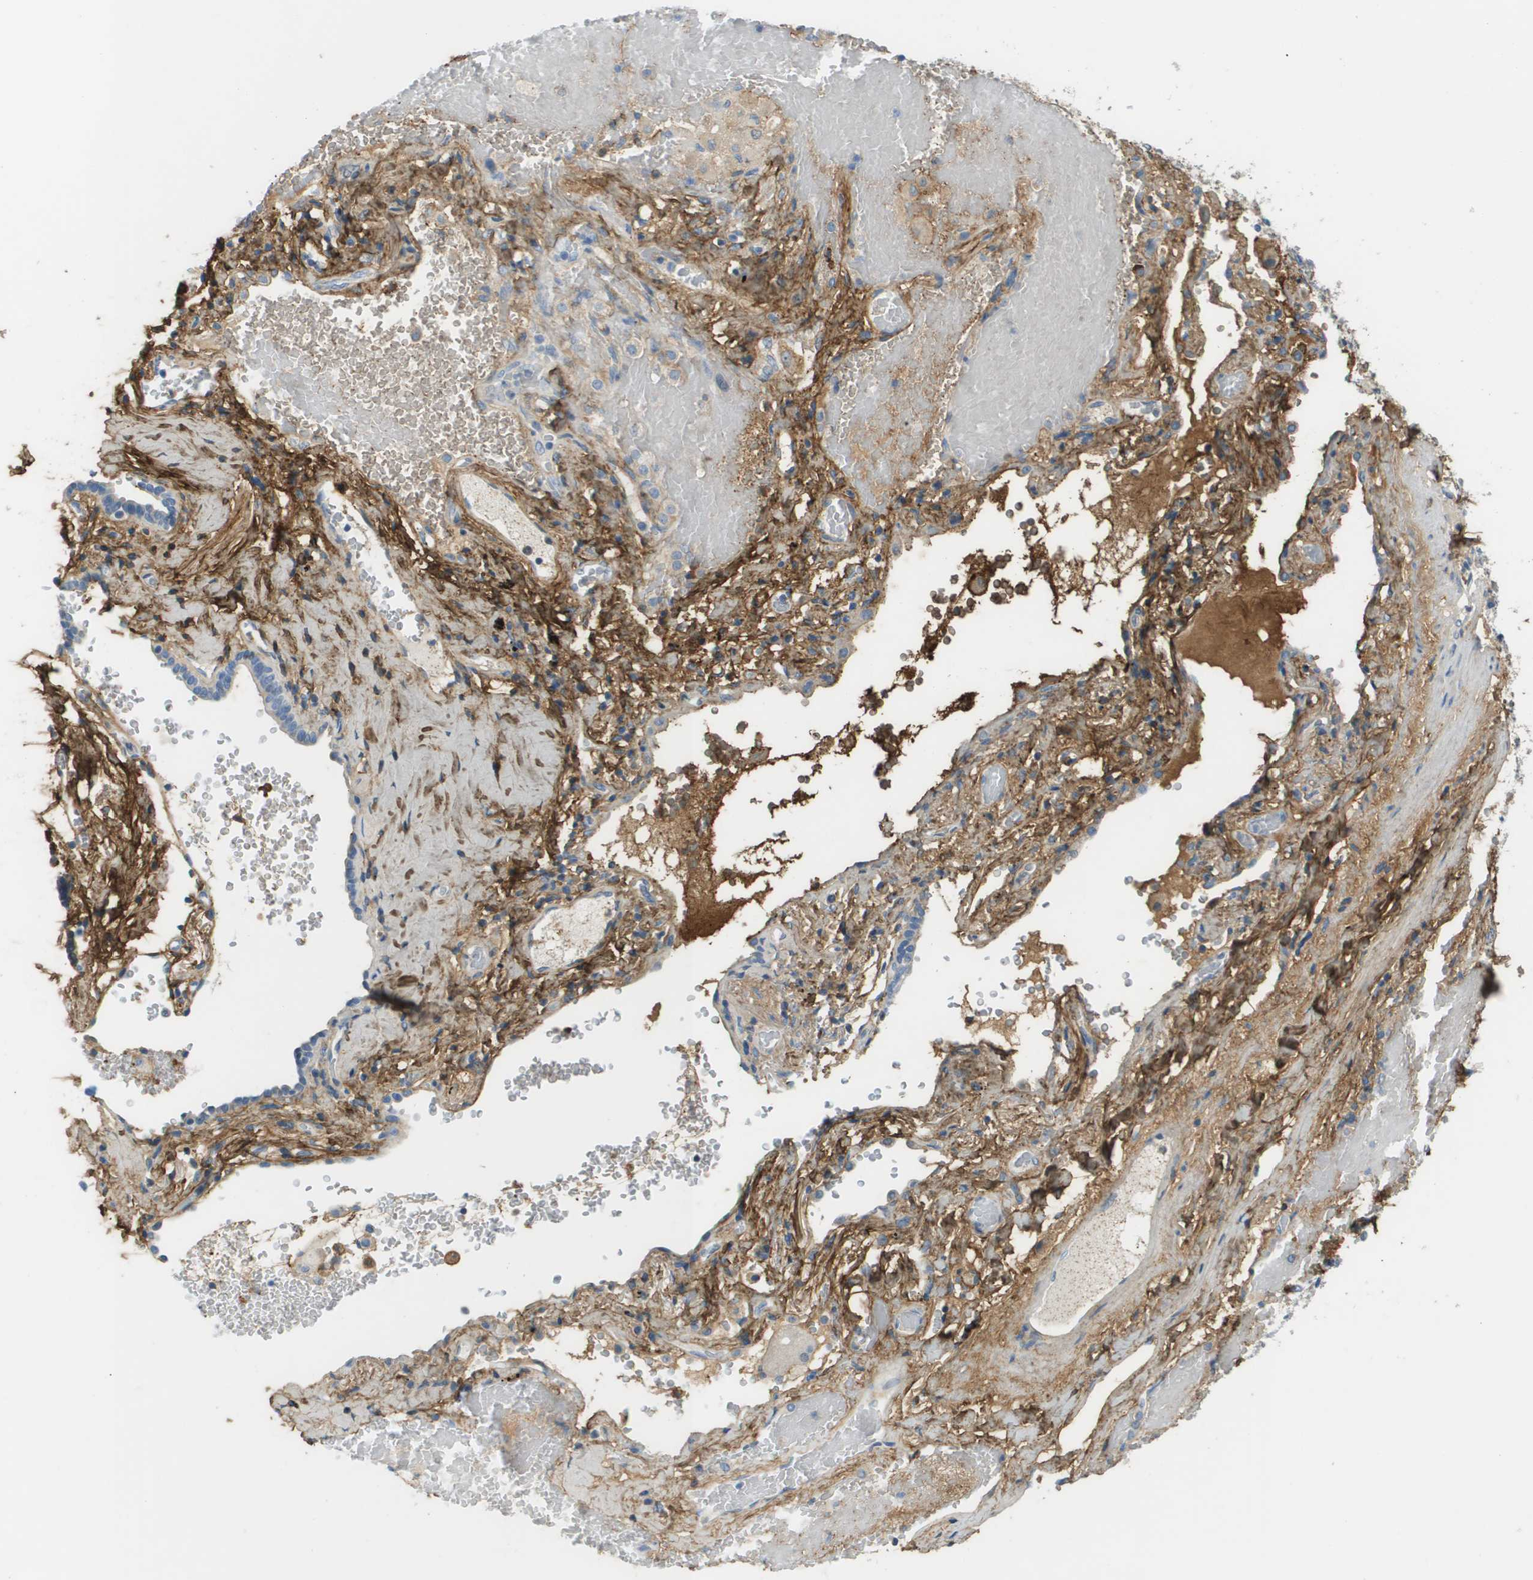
{"staining": {"intensity": "weak", "quantity": "<25%", "location": "cytoplasmic/membranous"}, "tissue": "lung cancer", "cell_type": "Tumor cells", "image_type": "cancer", "snomed": [{"axis": "morphology", "description": "Squamous cell carcinoma, NOS"}, {"axis": "topography", "description": "Lung"}], "caption": "Immunohistochemical staining of lung cancer demonstrates no significant staining in tumor cells.", "gene": "DCN", "patient": {"sex": "male", "age": 57}}